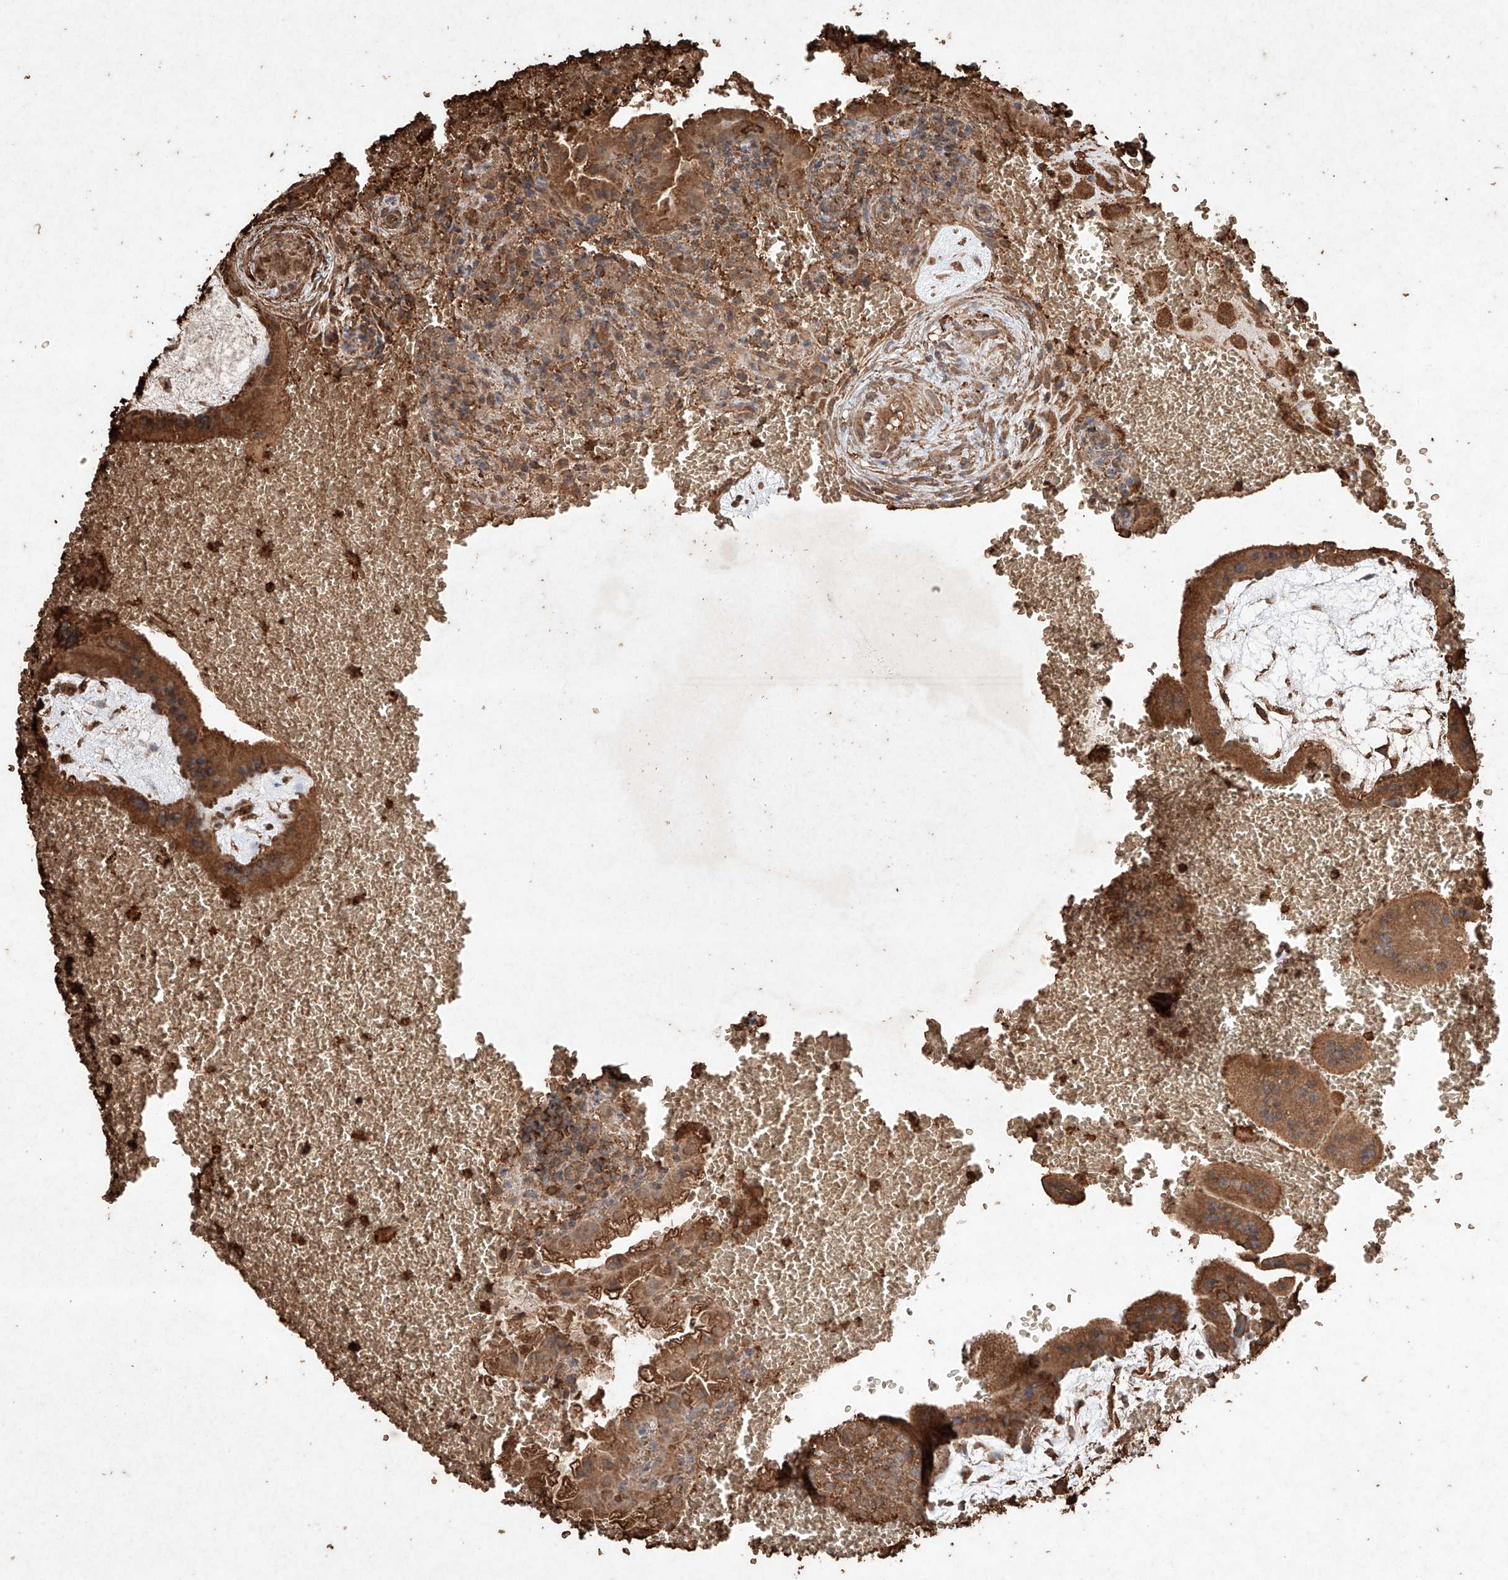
{"staining": {"intensity": "strong", "quantity": ">75%", "location": "cytoplasmic/membranous"}, "tissue": "placenta", "cell_type": "Trophoblastic cells", "image_type": "normal", "snomed": [{"axis": "morphology", "description": "Normal tissue, NOS"}, {"axis": "topography", "description": "Placenta"}], "caption": "Protein expression analysis of benign human placenta reveals strong cytoplasmic/membranous staining in approximately >75% of trophoblastic cells. (Stains: DAB in brown, nuclei in blue, Microscopy: brightfield microscopy at high magnification).", "gene": "M6PR", "patient": {"sex": "female", "age": 35}}